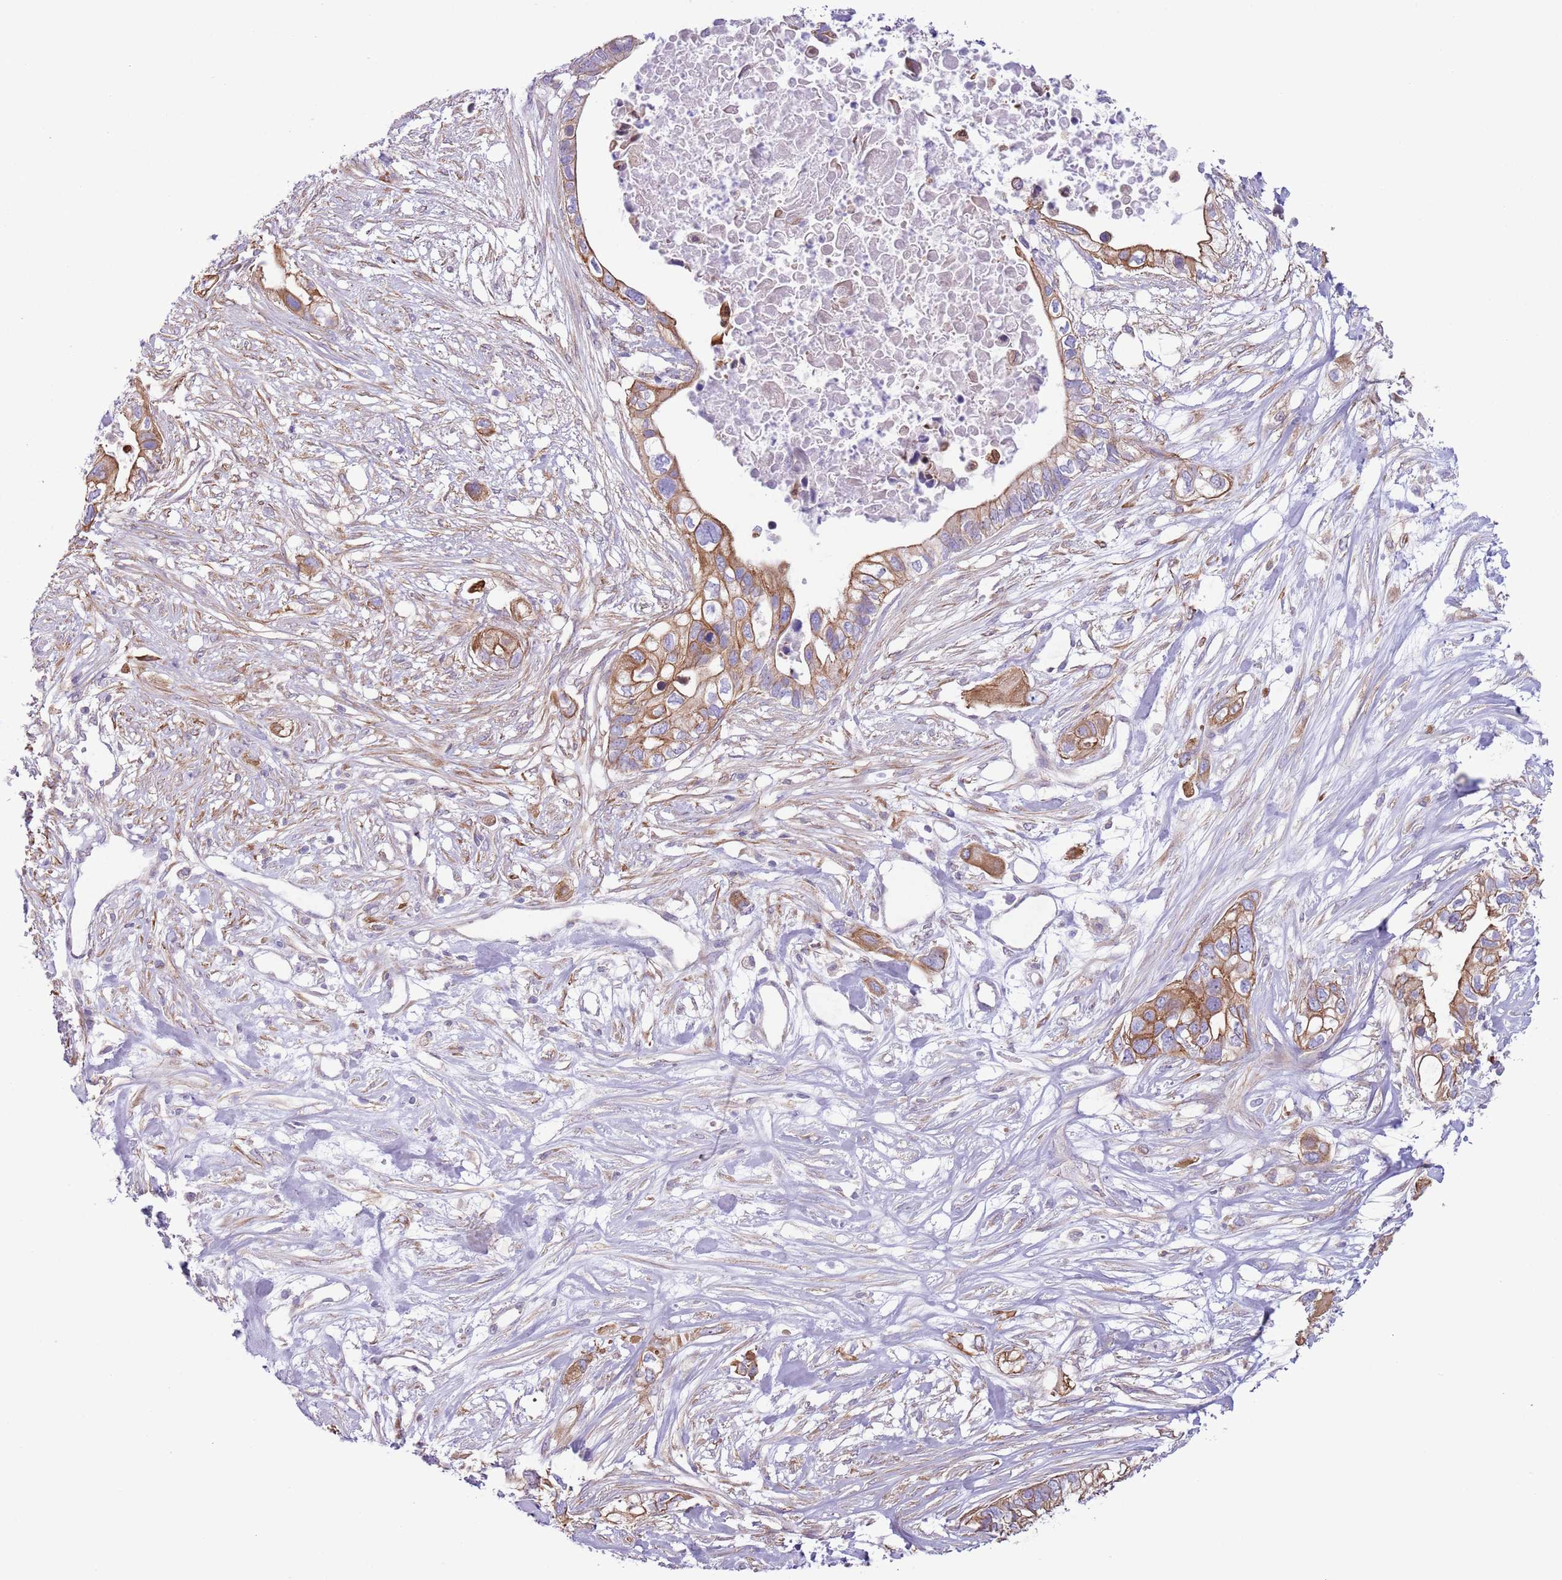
{"staining": {"intensity": "moderate", "quantity": ">75%", "location": "cytoplasmic/membranous"}, "tissue": "pancreatic cancer", "cell_type": "Tumor cells", "image_type": "cancer", "snomed": [{"axis": "morphology", "description": "Adenocarcinoma, NOS"}, {"axis": "topography", "description": "Pancreas"}], "caption": "Immunohistochemistry (IHC) histopathology image of neoplastic tissue: pancreatic cancer (adenocarcinoma) stained using immunohistochemistry (IHC) demonstrates medium levels of moderate protein expression localized specifically in the cytoplasmic/membranous of tumor cells, appearing as a cytoplasmic/membranous brown color.", "gene": "RBP3", "patient": {"sex": "female", "age": 63}}